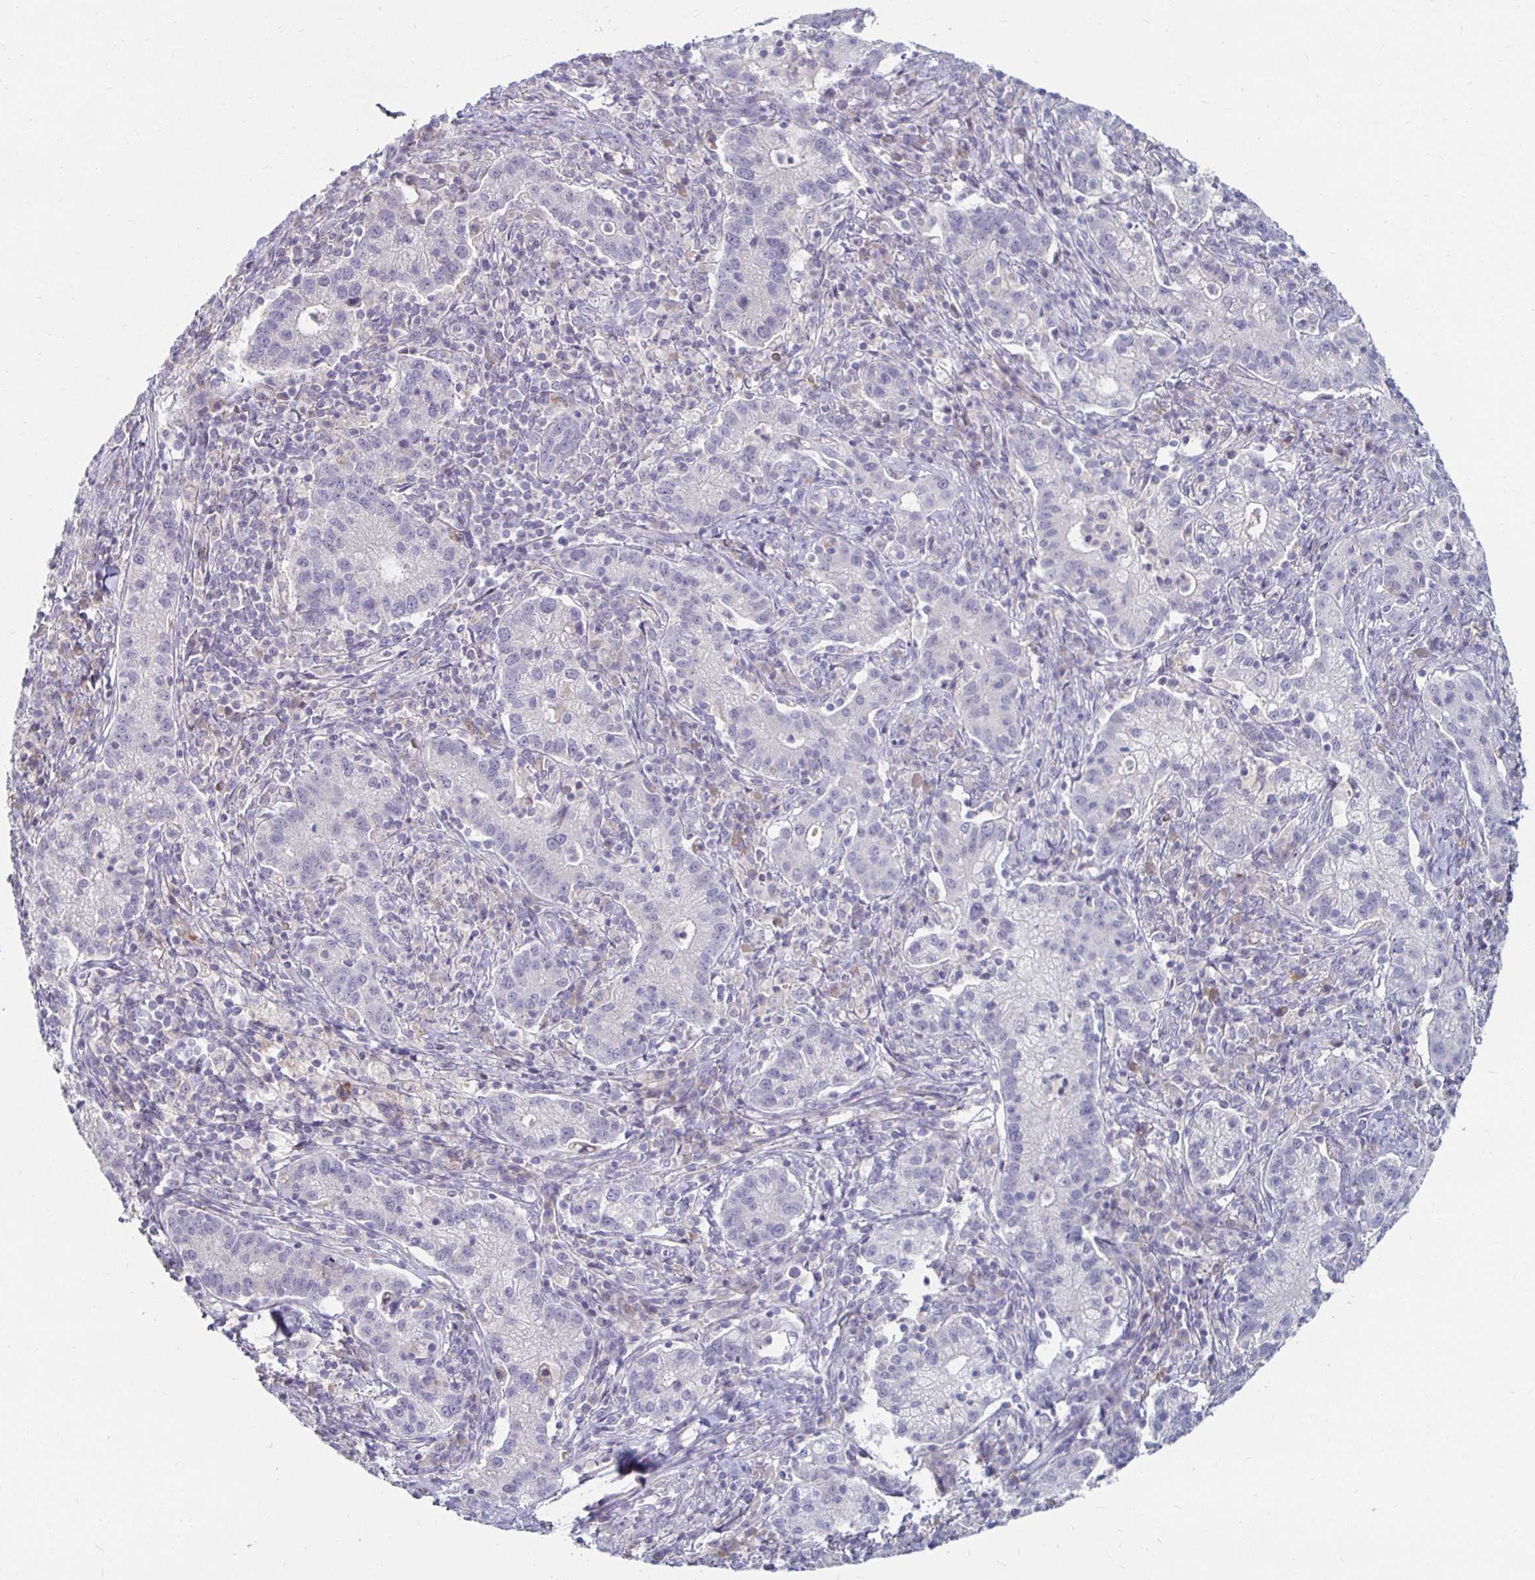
{"staining": {"intensity": "negative", "quantity": "none", "location": "none"}, "tissue": "cervical cancer", "cell_type": "Tumor cells", "image_type": "cancer", "snomed": [{"axis": "morphology", "description": "Normal tissue, NOS"}, {"axis": "morphology", "description": "Adenocarcinoma, NOS"}, {"axis": "topography", "description": "Cervix"}], "caption": "Immunohistochemistry (IHC) image of neoplastic tissue: cervical adenocarcinoma stained with DAB (3,3'-diaminobenzidine) exhibits no significant protein expression in tumor cells.", "gene": "RNF144B", "patient": {"sex": "female", "age": 44}}